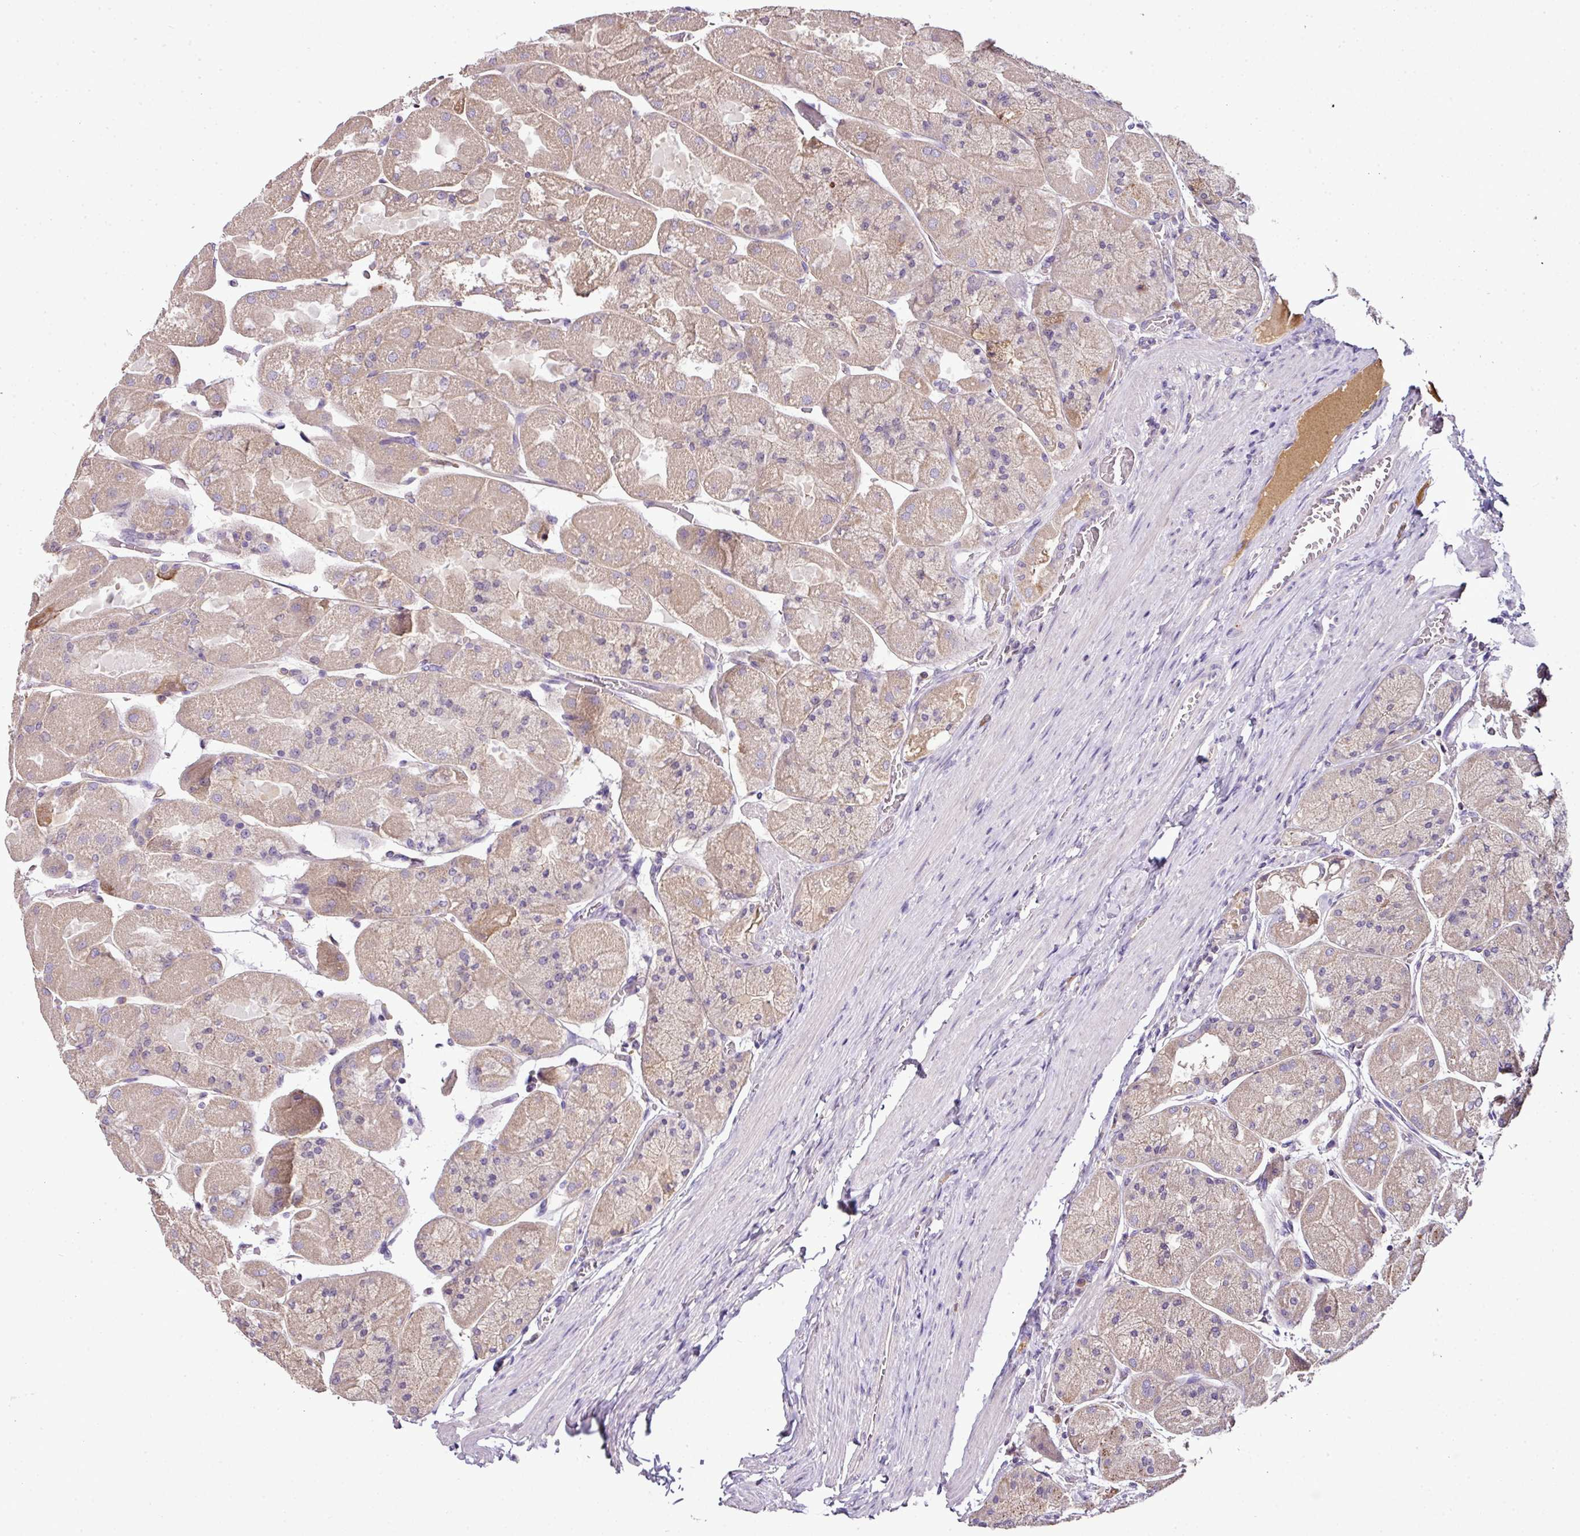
{"staining": {"intensity": "weak", "quantity": ">75%", "location": "cytoplasmic/membranous"}, "tissue": "stomach", "cell_type": "Glandular cells", "image_type": "normal", "snomed": [{"axis": "morphology", "description": "Normal tissue, NOS"}, {"axis": "topography", "description": "Stomach"}], "caption": "Protein expression analysis of benign stomach exhibits weak cytoplasmic/membranous staining in about >75% of glandular cells.", "gene": "CAB39L", "patient": {"sex": "female", "age": 61}}